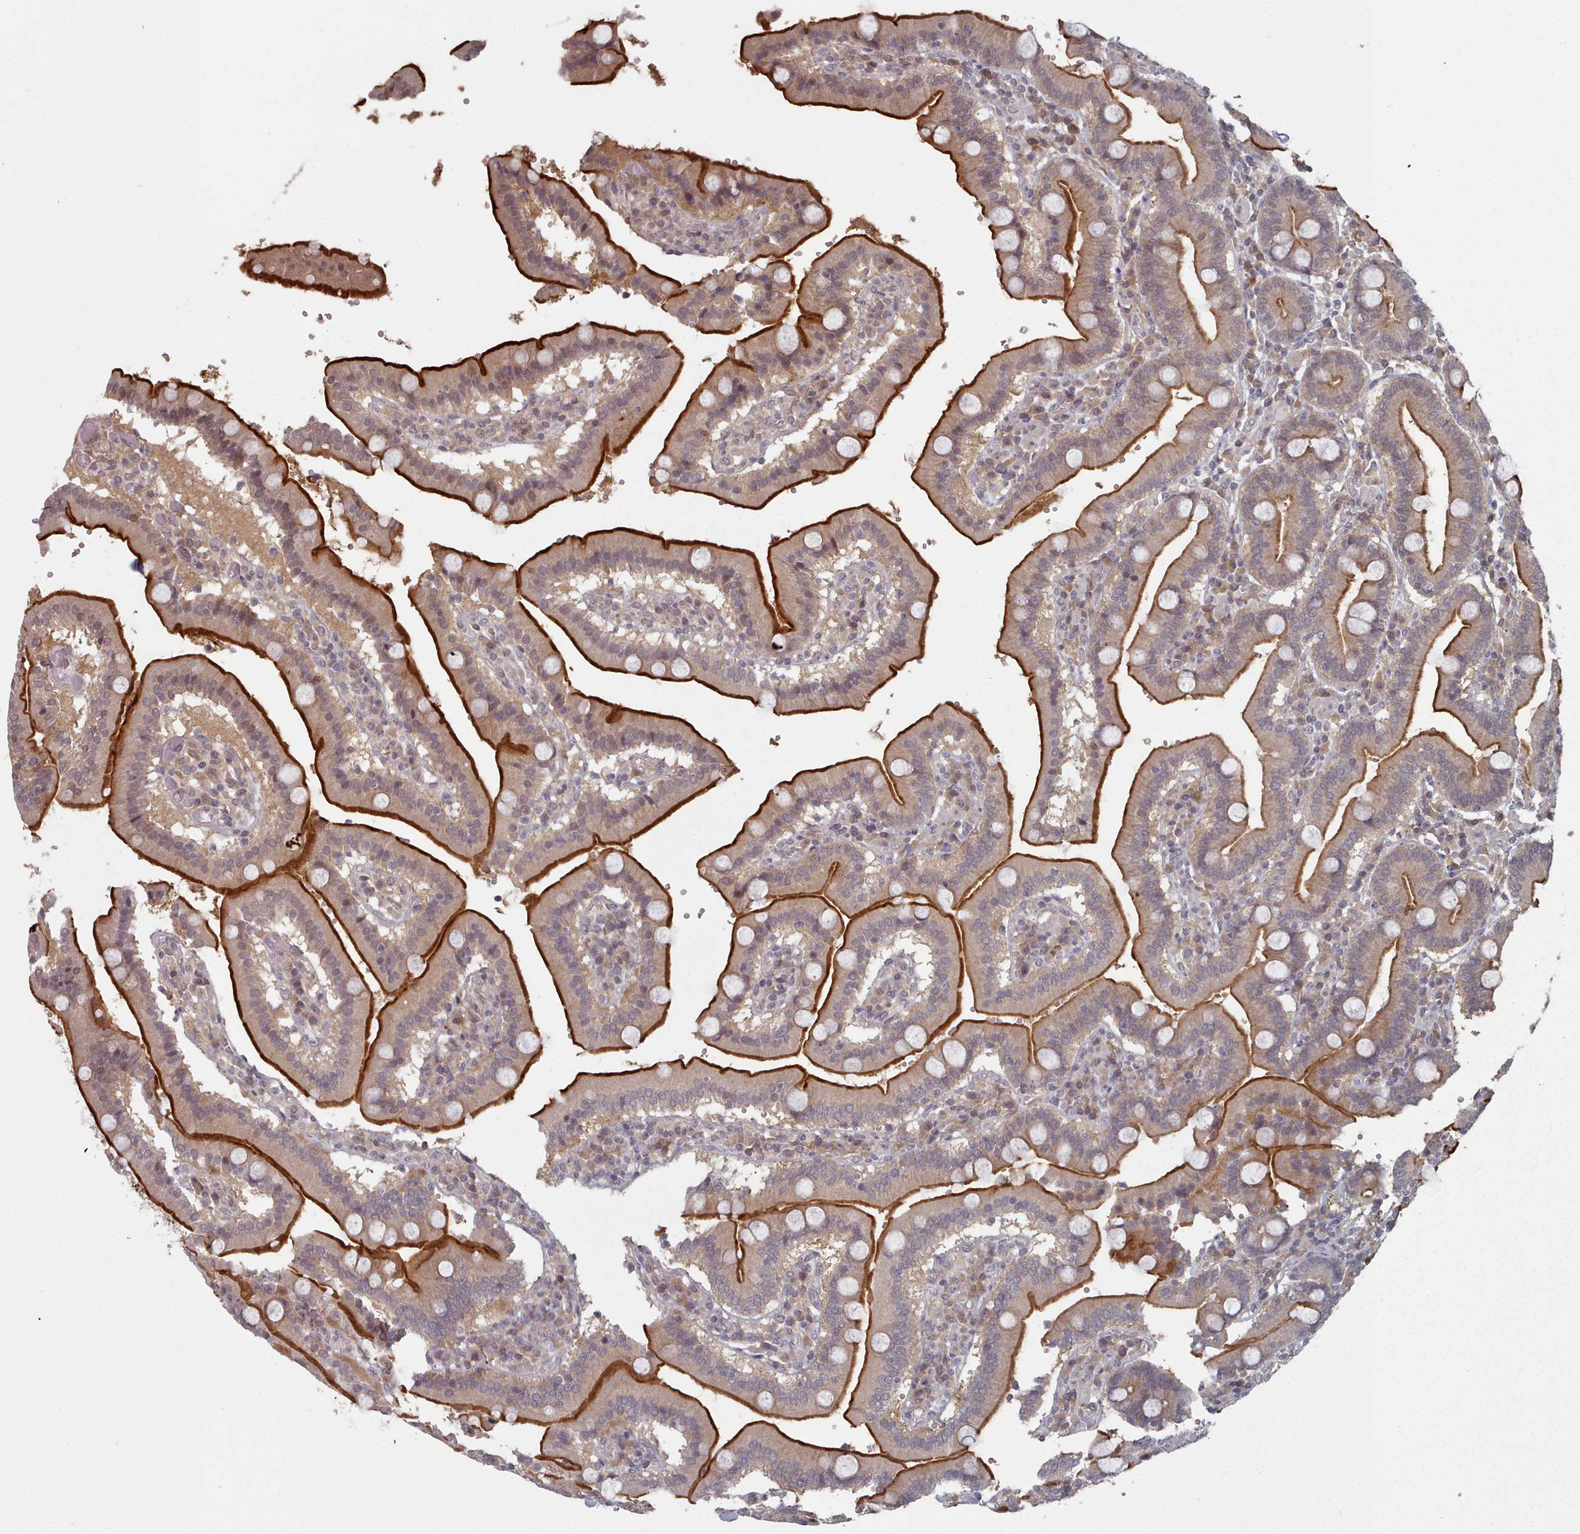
{"staining": {"intensity": "strong", "quantity": "25%-75%", "location": "cytoplasmic/membranous"}, "tissue": "duodenum", "cell_type": "Glandular cells", "image_type": "normal", "snomed": [{"axis": "morphology", "description": "Normal tissue, NOS"}, {"axis": "topography", "description": "Duodenum"}], "caption": "Protein positivity by immunohistochemistry displays strong cytoplasmic/membranous staining in approximately 25%-75% of glandular cells in normal duodenum.", "gene": "HYAL3", "patient": {"sex": "female", "age": 62}}